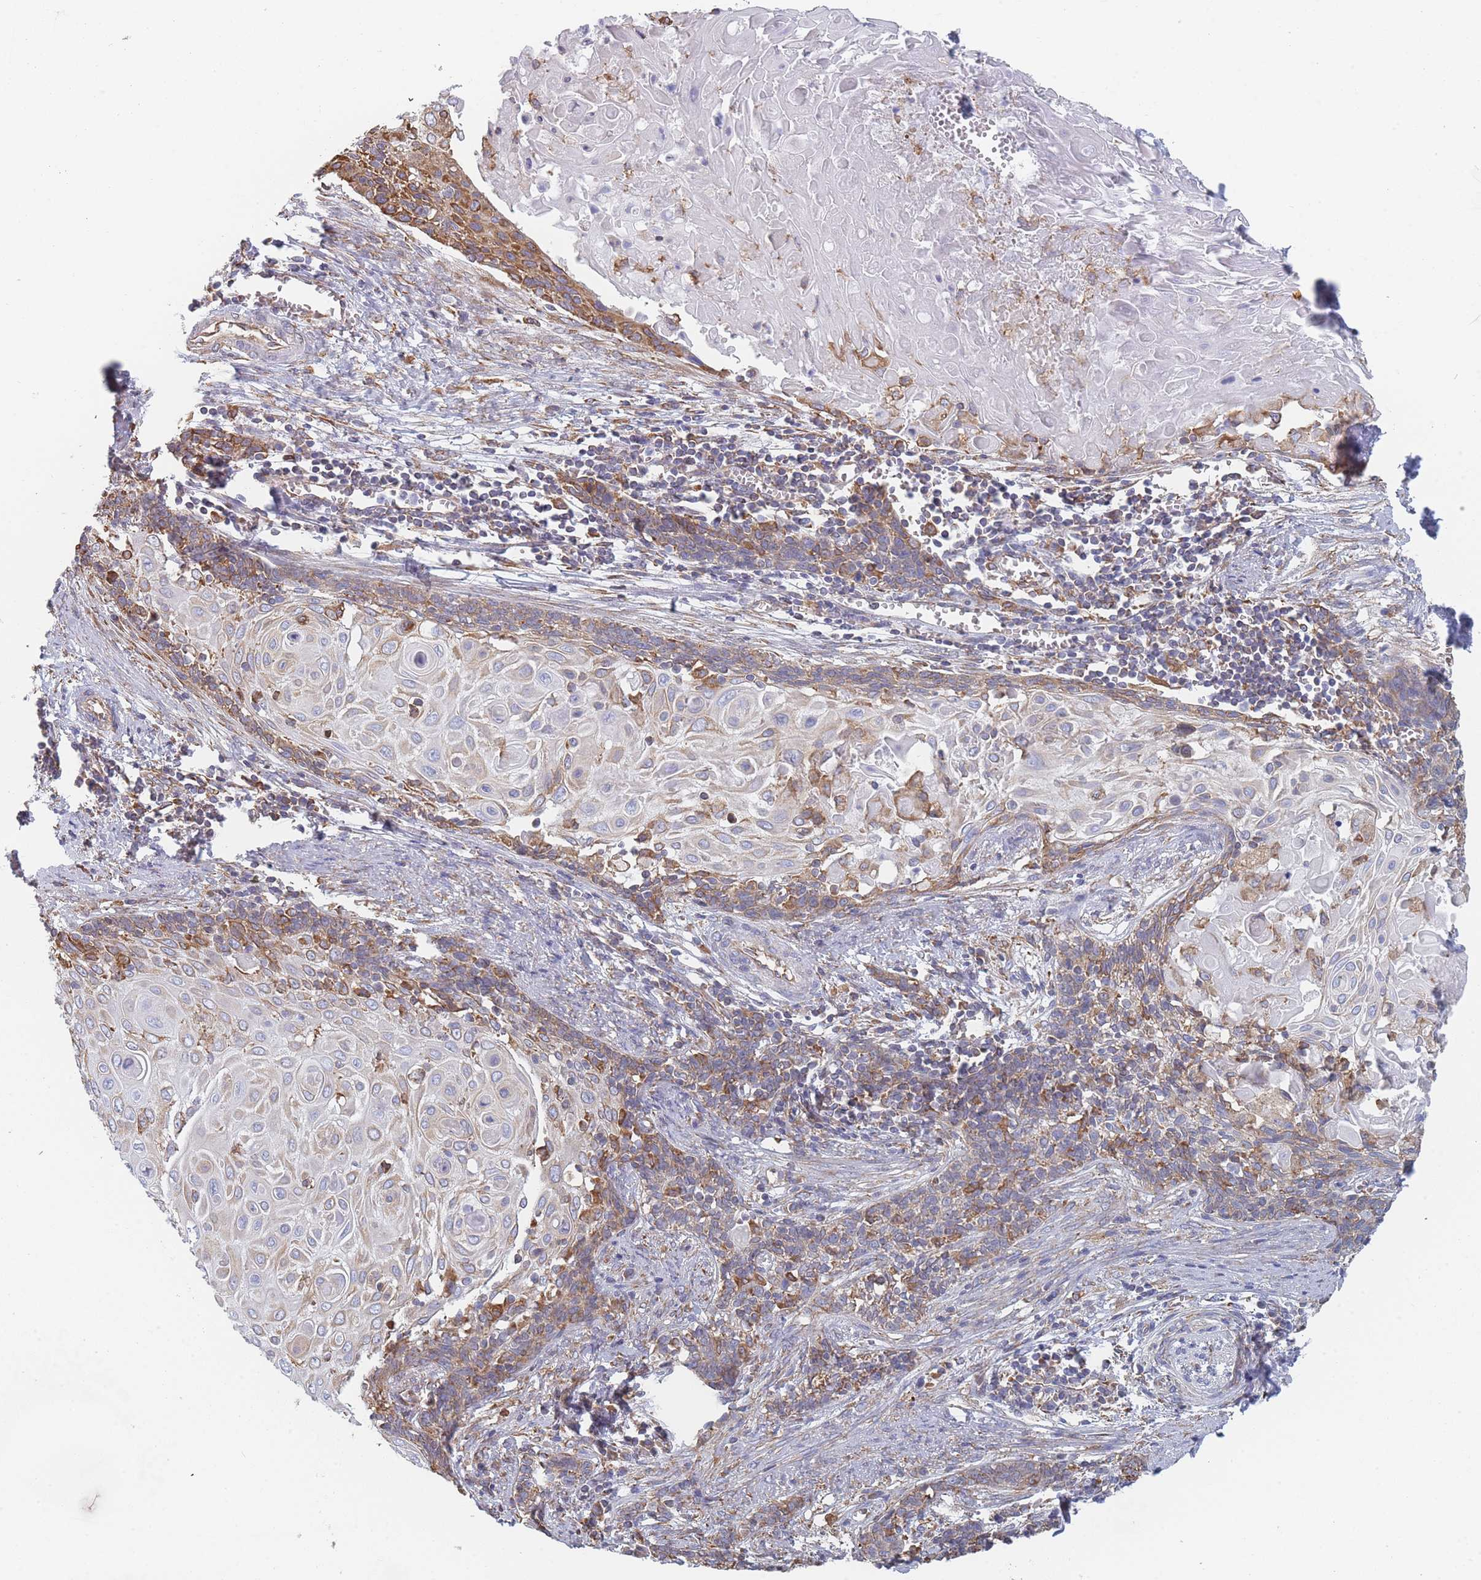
{"staining": {"intensity": "moderate", "quantity": "<25%", "location": "cytoplasmic/membranous"}, "tissue": "cervical cancer", "cell_type": "Tumor cells", "image_type": "cancer", "snomed": [{"axis": "morphology", "description": "Squamous cell carcinoma, NOS"}, {"axis": "topography", "description": "Cervix"}], "caption": "Approximately <25% of tumor cells in human cervical cancer (squamous cell carcinoma) show moderate cytoplasmic/membranous protein positivity as visualized by brown immunohistochemical staining.", "gene": "OR7C2", "patient": {"sex": "female", "age": 39}}